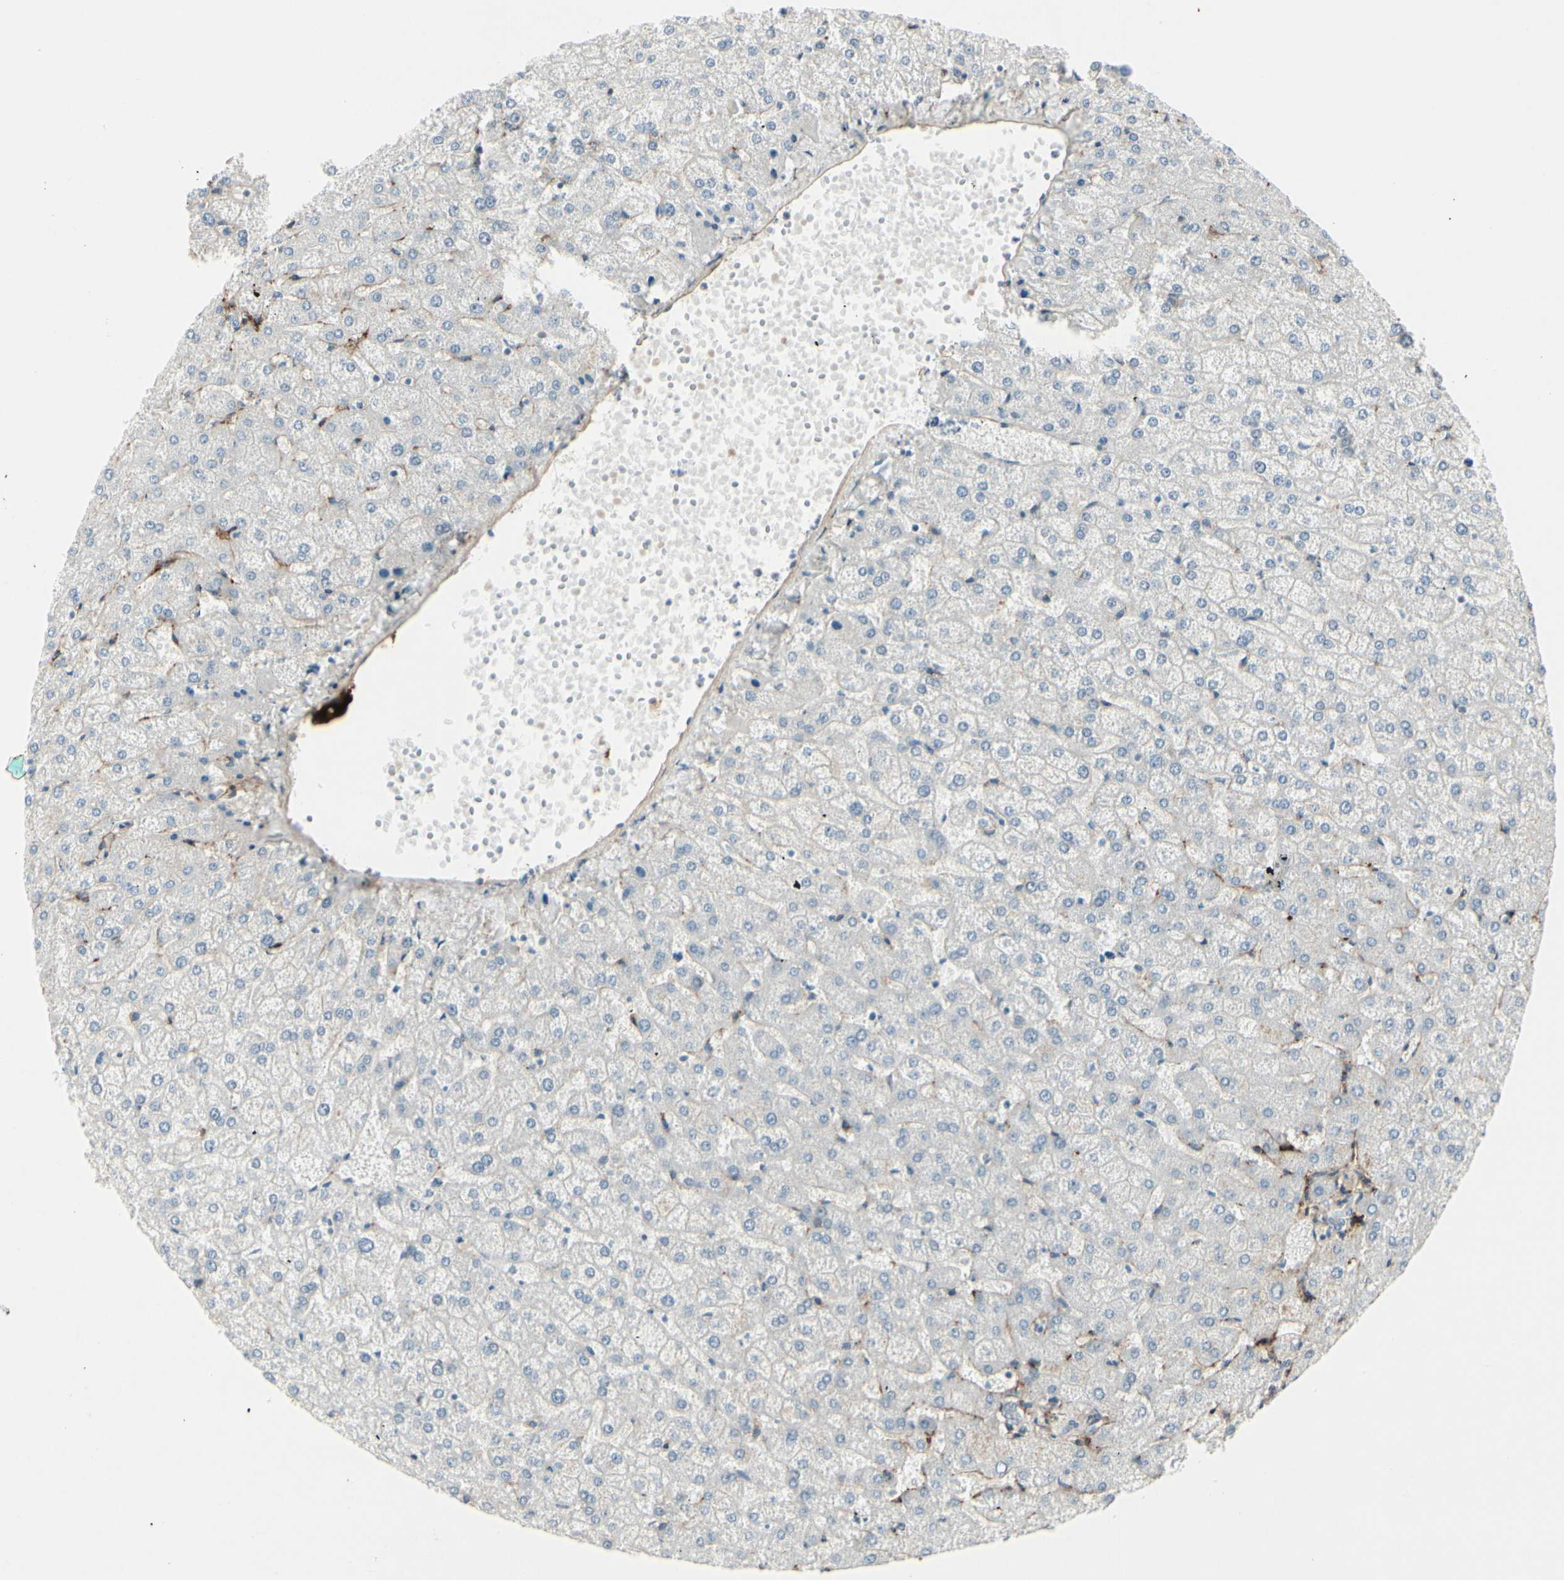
{"staining": {"intensity": "negative", "quantity": "none", "location": "none"}, "tissue": "liver", "cell_type": "Cholangiocytes", "image_type": "normal", "snomed": [{"axis": "morphology", "description": "Normal tissue, NOS"}, {"axis": "topography", "description": "Liver"}], "caption": "Human liver stained for a protein using immunohistochemistry (IHC) demonstrates no expression in cholangiocytes.", "gene": "CACNA2D1", "patient": {"sex": "female", "age": 32}}